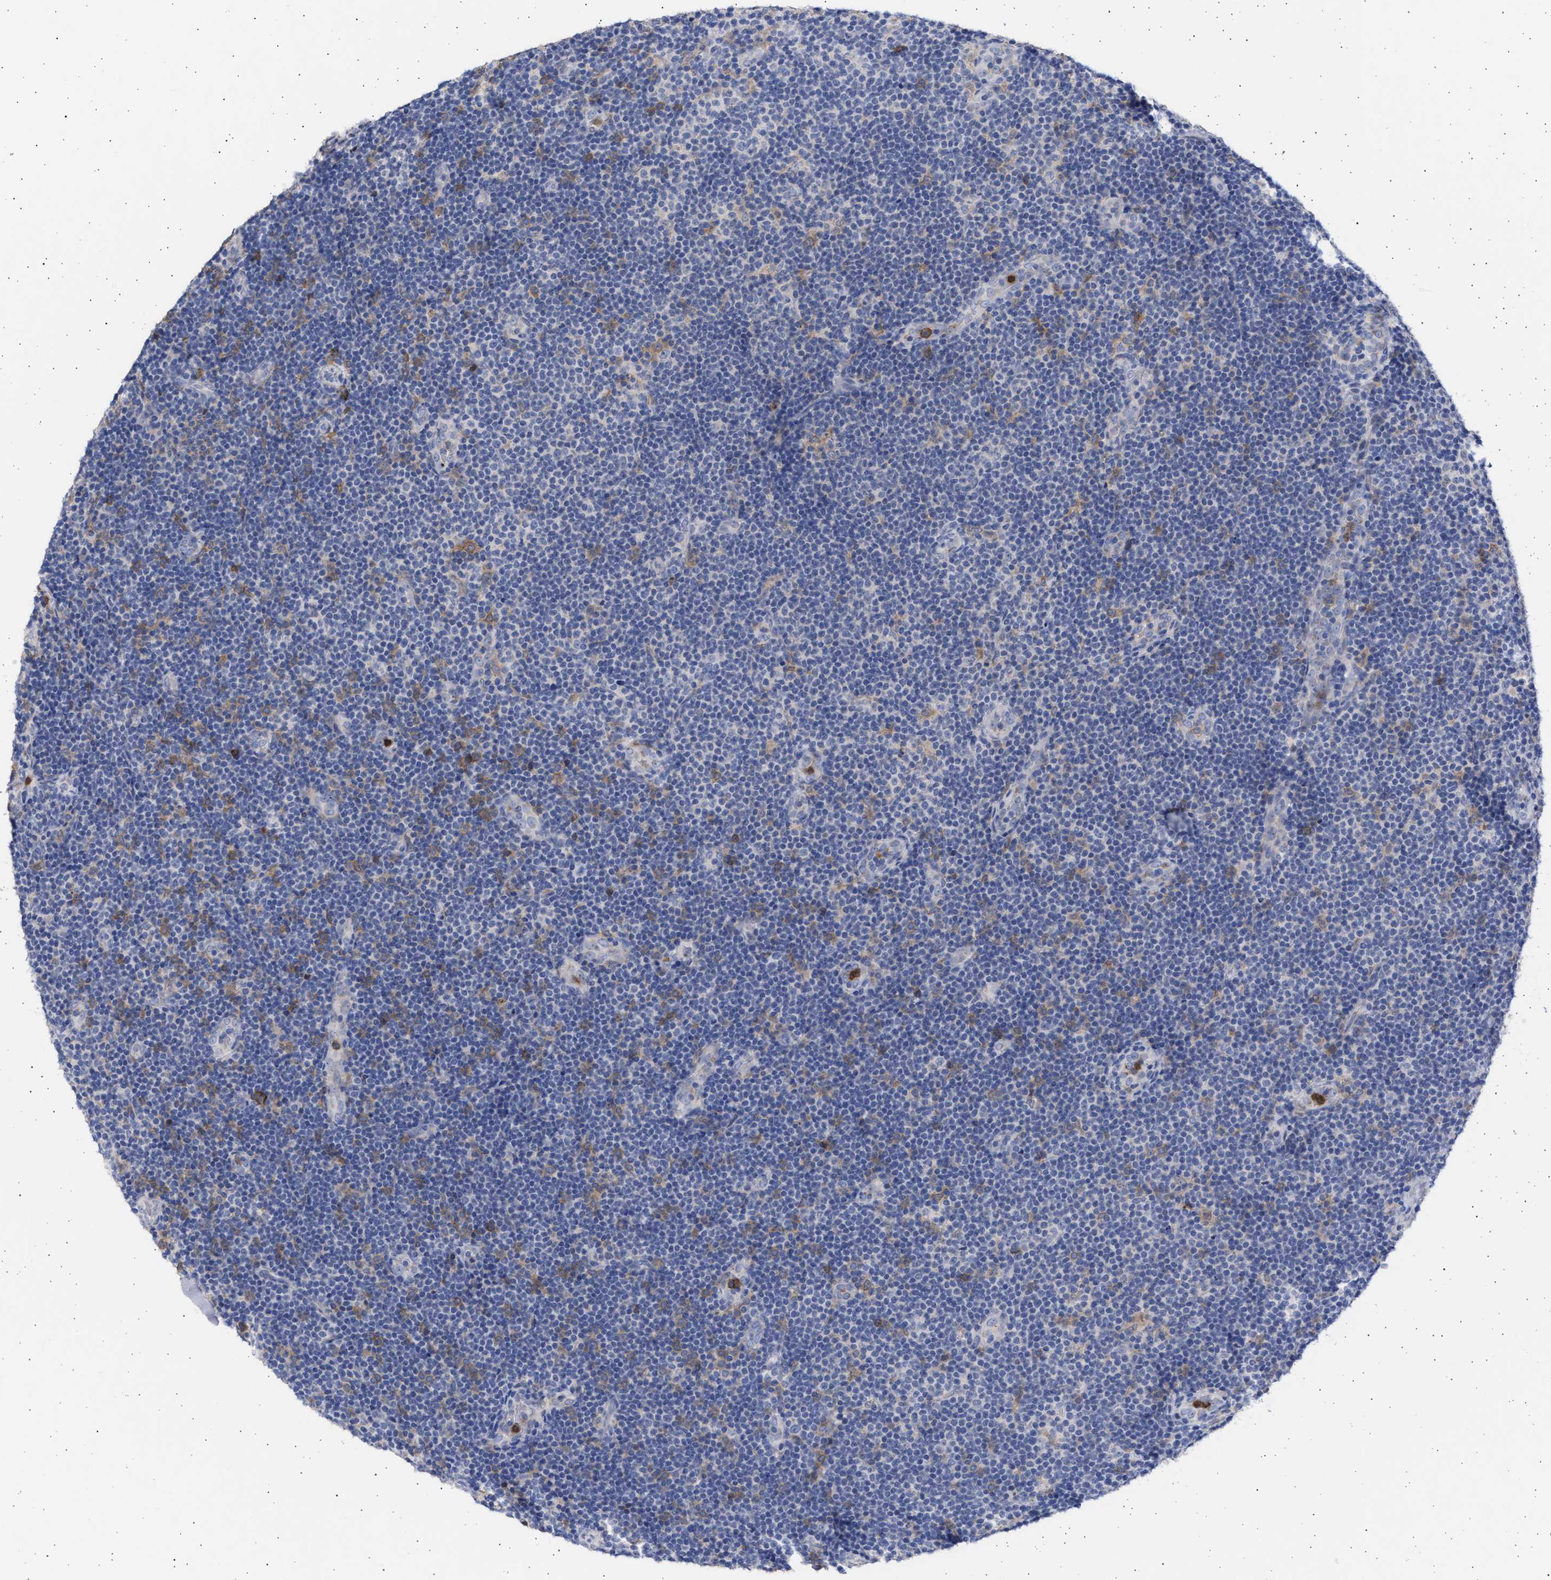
{"staining": {"intensity": "negative", "quantity": "none", "location": "none"}, "tissue": "lymphoma", "cell_type": "Tumor cells", "image_type": "cancer", "snomed": [{"axis": "morphology", "description": "Hodgkin's disease, NOS"}, {"axis": "topography", "description": "Lymph node"}], "caption": "The micrograph exhibits no staining of tumor cells in lymphoma. (Stains: DAB IHC with hematoxylin counter stain, Microscopy: brightfield microscopy at high magnification).", "gene": "FCER1A", "patient": {"sex": "female", "age": 57}}